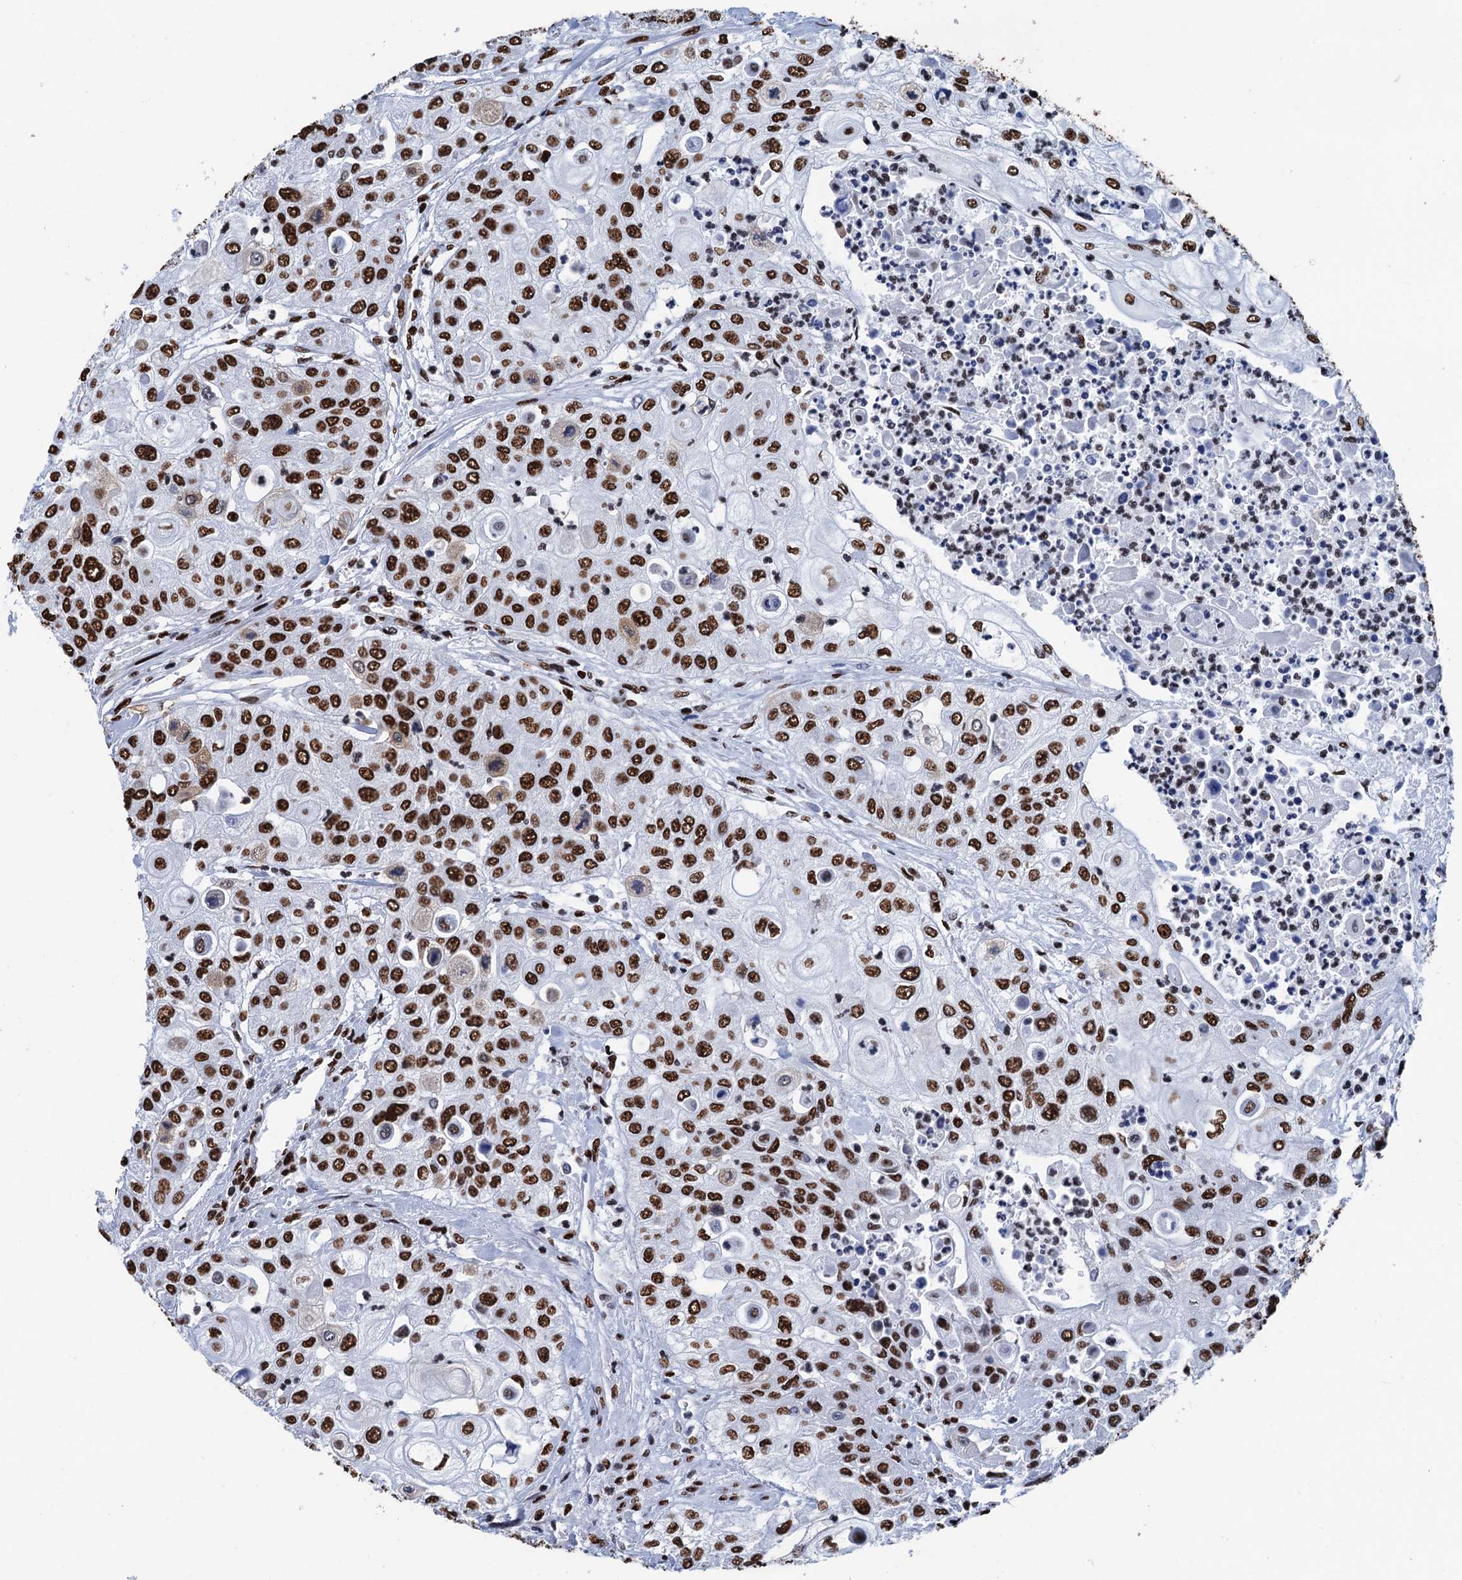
{"staining": {"intensity": "strong", "quantity": ">75%", "location": "nuclear"}, "tissue": "urothelial cancer", "cell_type": "Tumor cells", "image_type": "cancer", "snomed": [{"axis": "morphology", "description": "Urothelial carcinoma, High grade"}, {"axis": "topography", "description": "Urinary bladder"}], "caption": "IHC image of neoplastic tissue: human high-grade urothelial carcinoma stained using immunohistochemistry (IHC) exhibits high levels of strong protein expression localized specifically in the nuclear of tumor cells, appearing as a nuclear brown color.", "gene": "UBA2", "patient": {"sex": "female", "age": 79}}